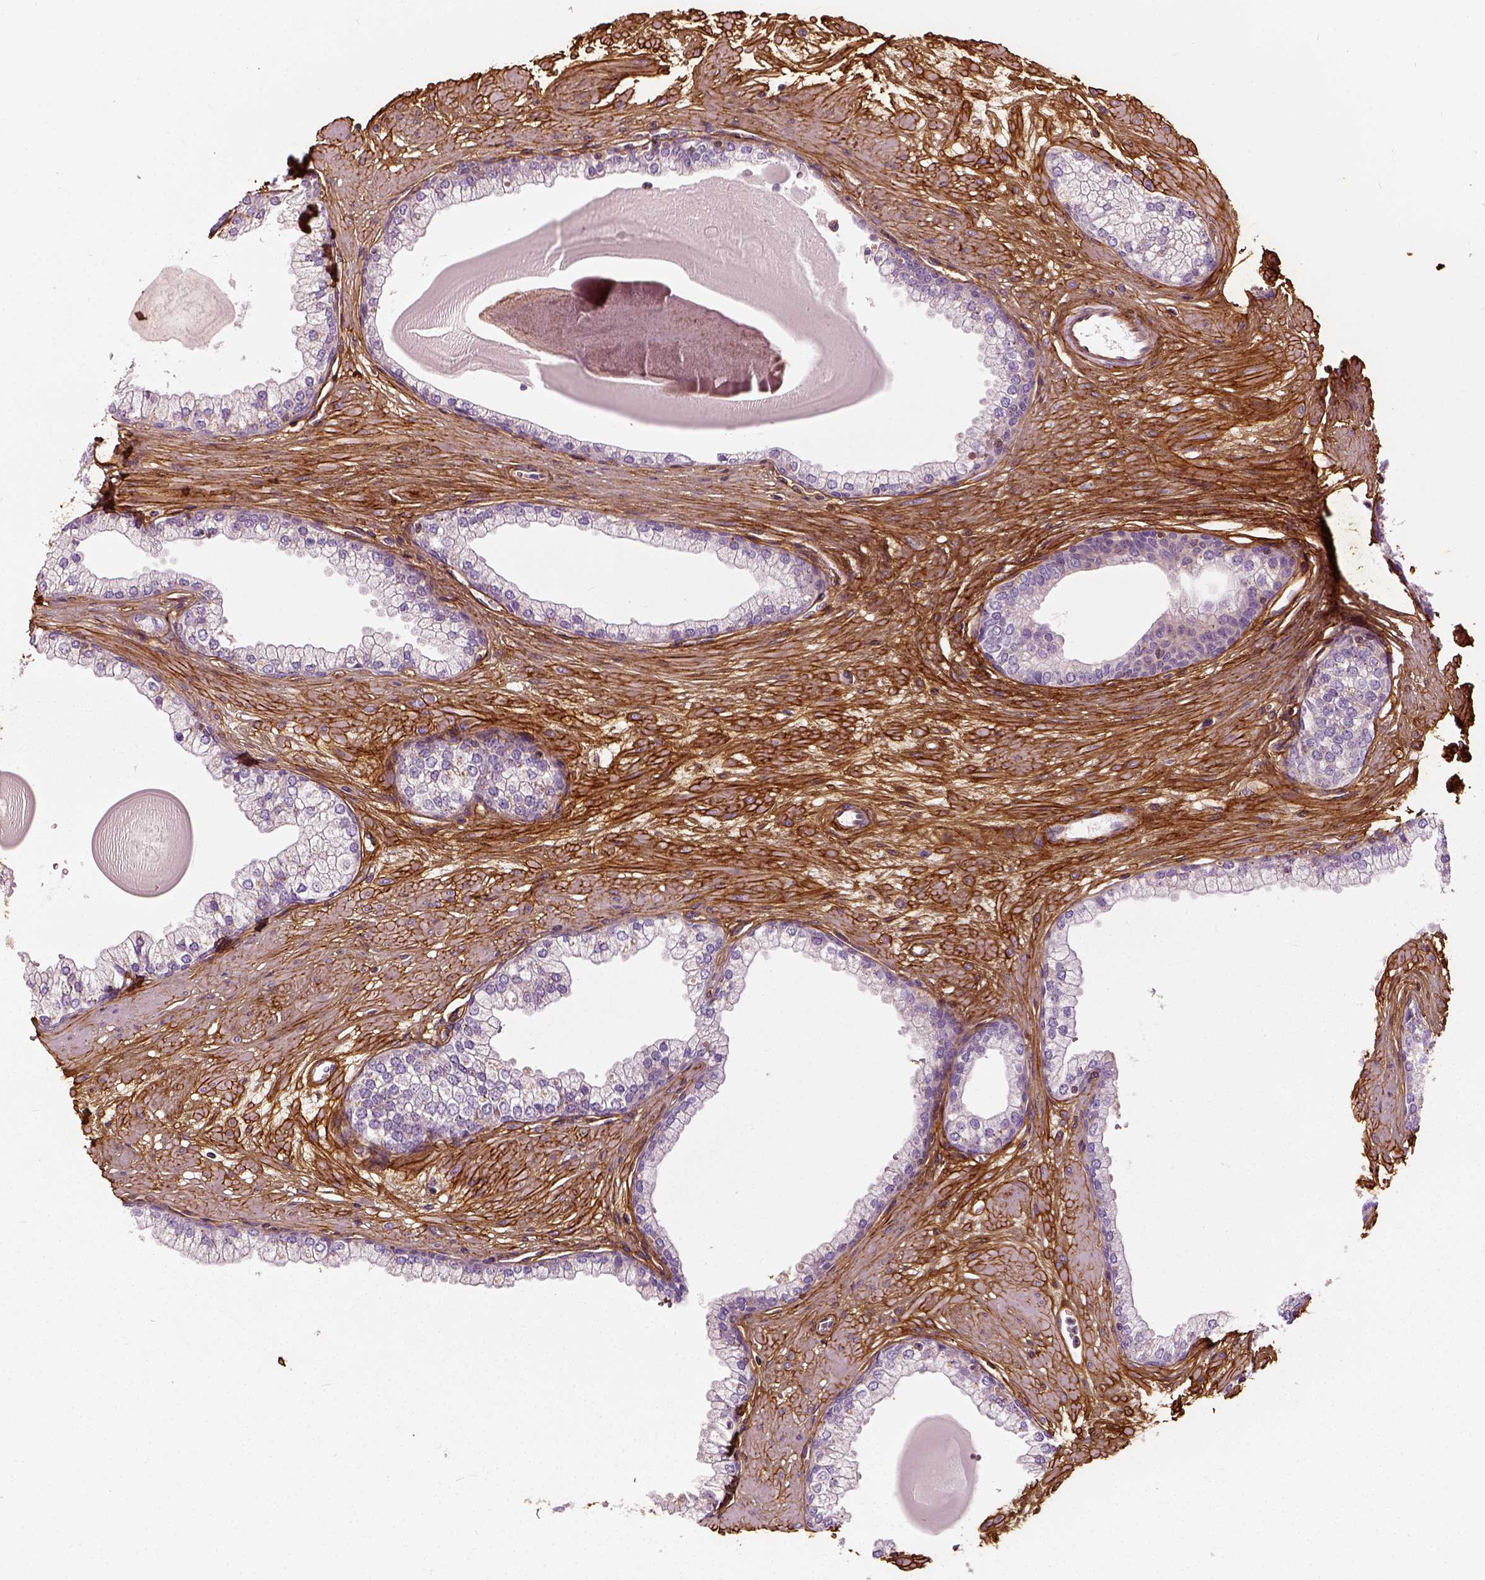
{"staining": {"intensity": "negative", "quantity": "none", "location": "none"}, "tissue": "prostate", "cell_type": "Glandular cells", "image_type": "normal", "snomed": [{"axis": "morphology", "description": "Normal tissue, NOS"}, {"axis": "topography", "description": "Prostate"}, {"axis": "topography", "description": "Peripheral nerve tissue"}], "caption": "DAB (3,3'-diaminobenzidine) immunohistochemical staining of normal human prostate displays no significant expression in glandular cells. (DAB (3,3'-diaminobenzidine) immunohistochemistry (IHC) visualized using brightfield microscopy, high magnification).", "gene": "COL6A2", "patient": {"sex": "male", "age": 61}}